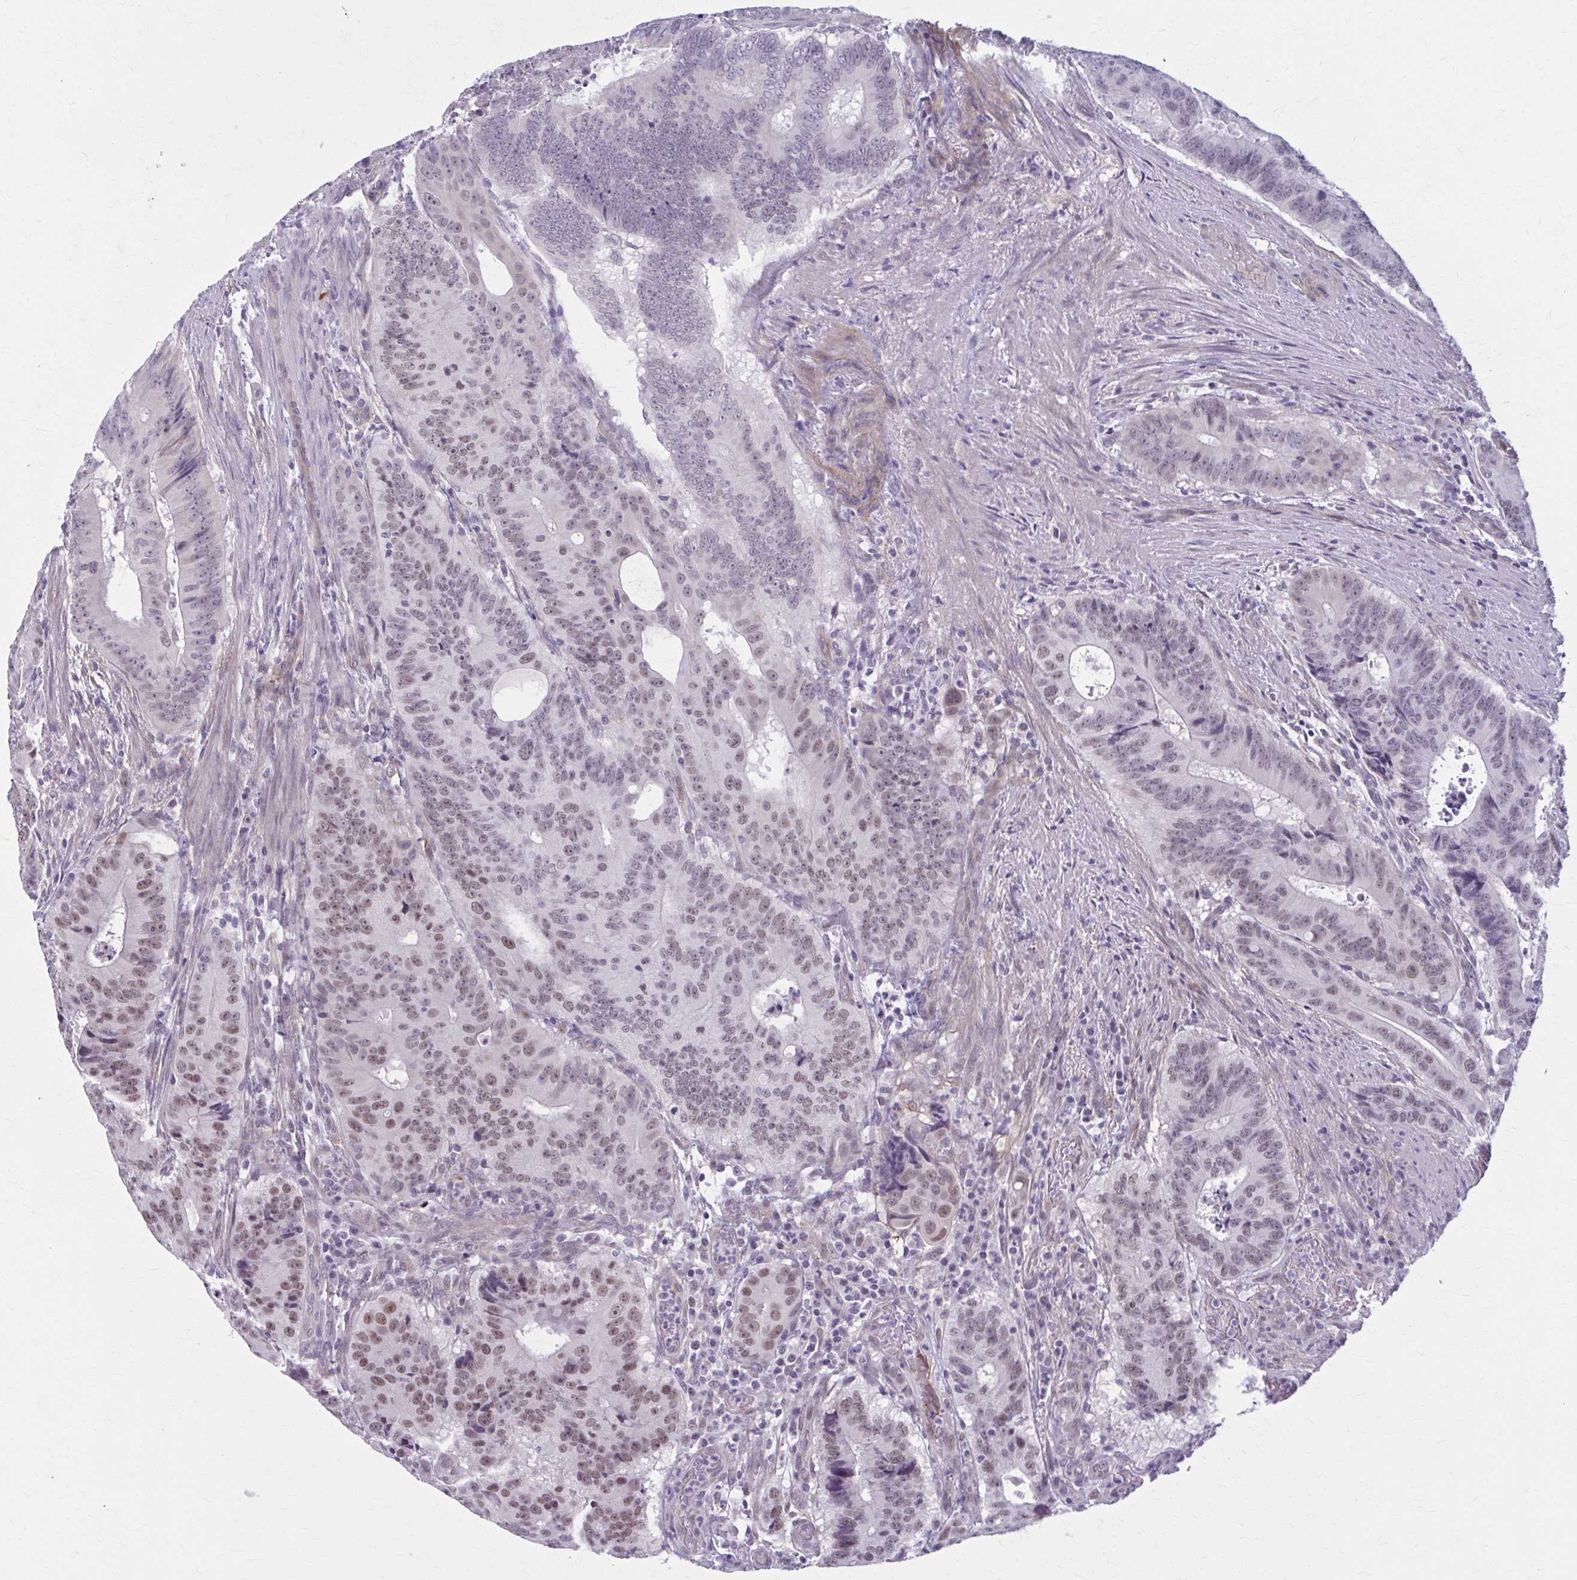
{"staining": {"intensity": "weak", "quantity": "25%-75%", "location": "nuclear"}, "tissue": "colorectal cancer", "cell_type": "Tumor cells", "image_type": "cancer", "snomed": [{"axis": "morphology", "description": "Adenocarcinoma, NOS"}, {"axis": "topography", "description": "Colon"}], "caption": "Immunohistochemical staining of human colorectal cancer exhibits weak nuclear protein staining in approximately 25%-75% of tumor cells.", "gene": "NUMBL", "patient": {"sex": "male", "age": 62}}